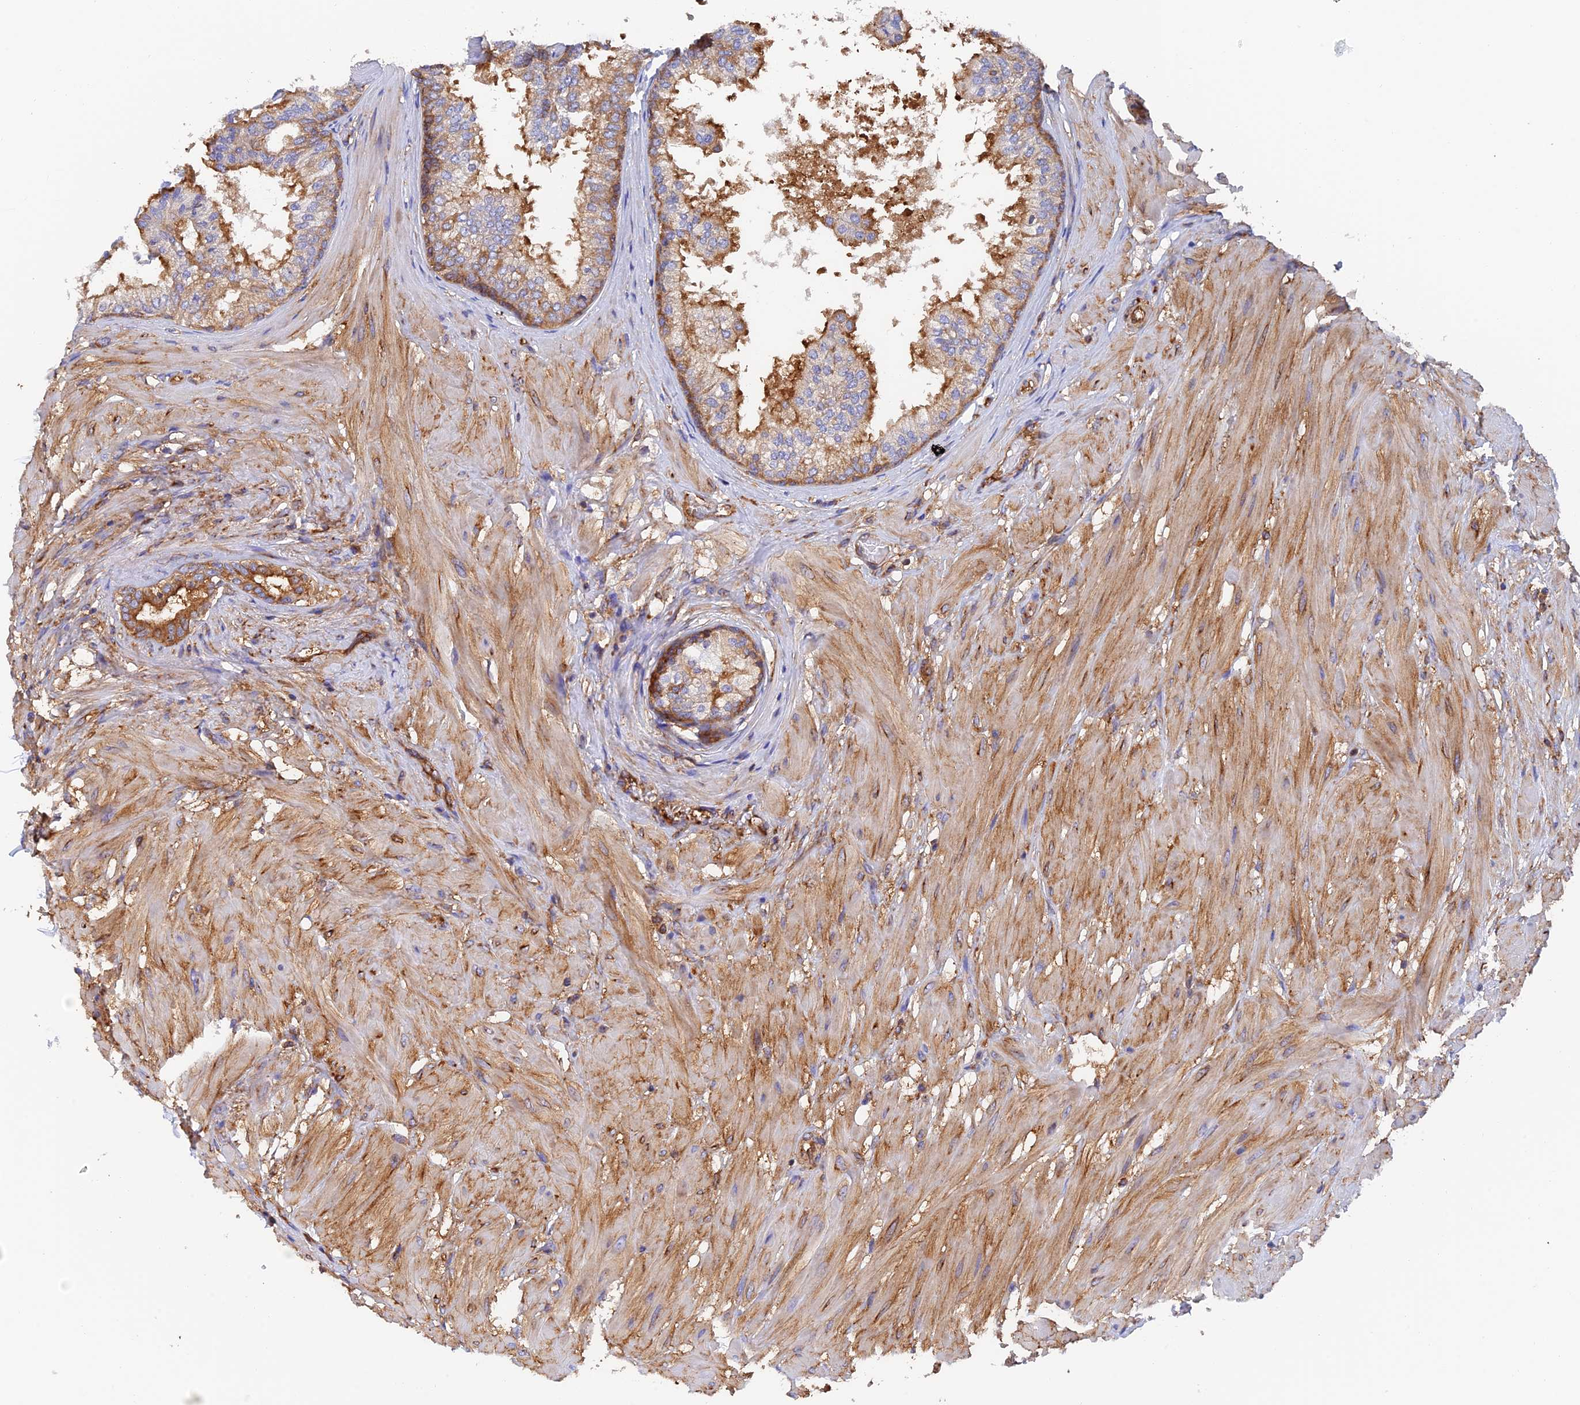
{"staining": {"intensity": "strong", "quantity": "25%-75%", "location": "cytoplasmic/membranous"}, "tissue": "prostate", "cell_type": "Glandular cells", "image_type": "normal", "snomed": [{"axis": "morphology", "description": "Normal tissue, NOS"}, {"axis": "topography", "description": "Prostate"}], "caption": "Glandular cells display strong cytoplasmic/membranous positivity in about 25%-75% of cells in benign prostate.", "gene": "DCTN2", "patient": {"sex": "male", "age": 48}}